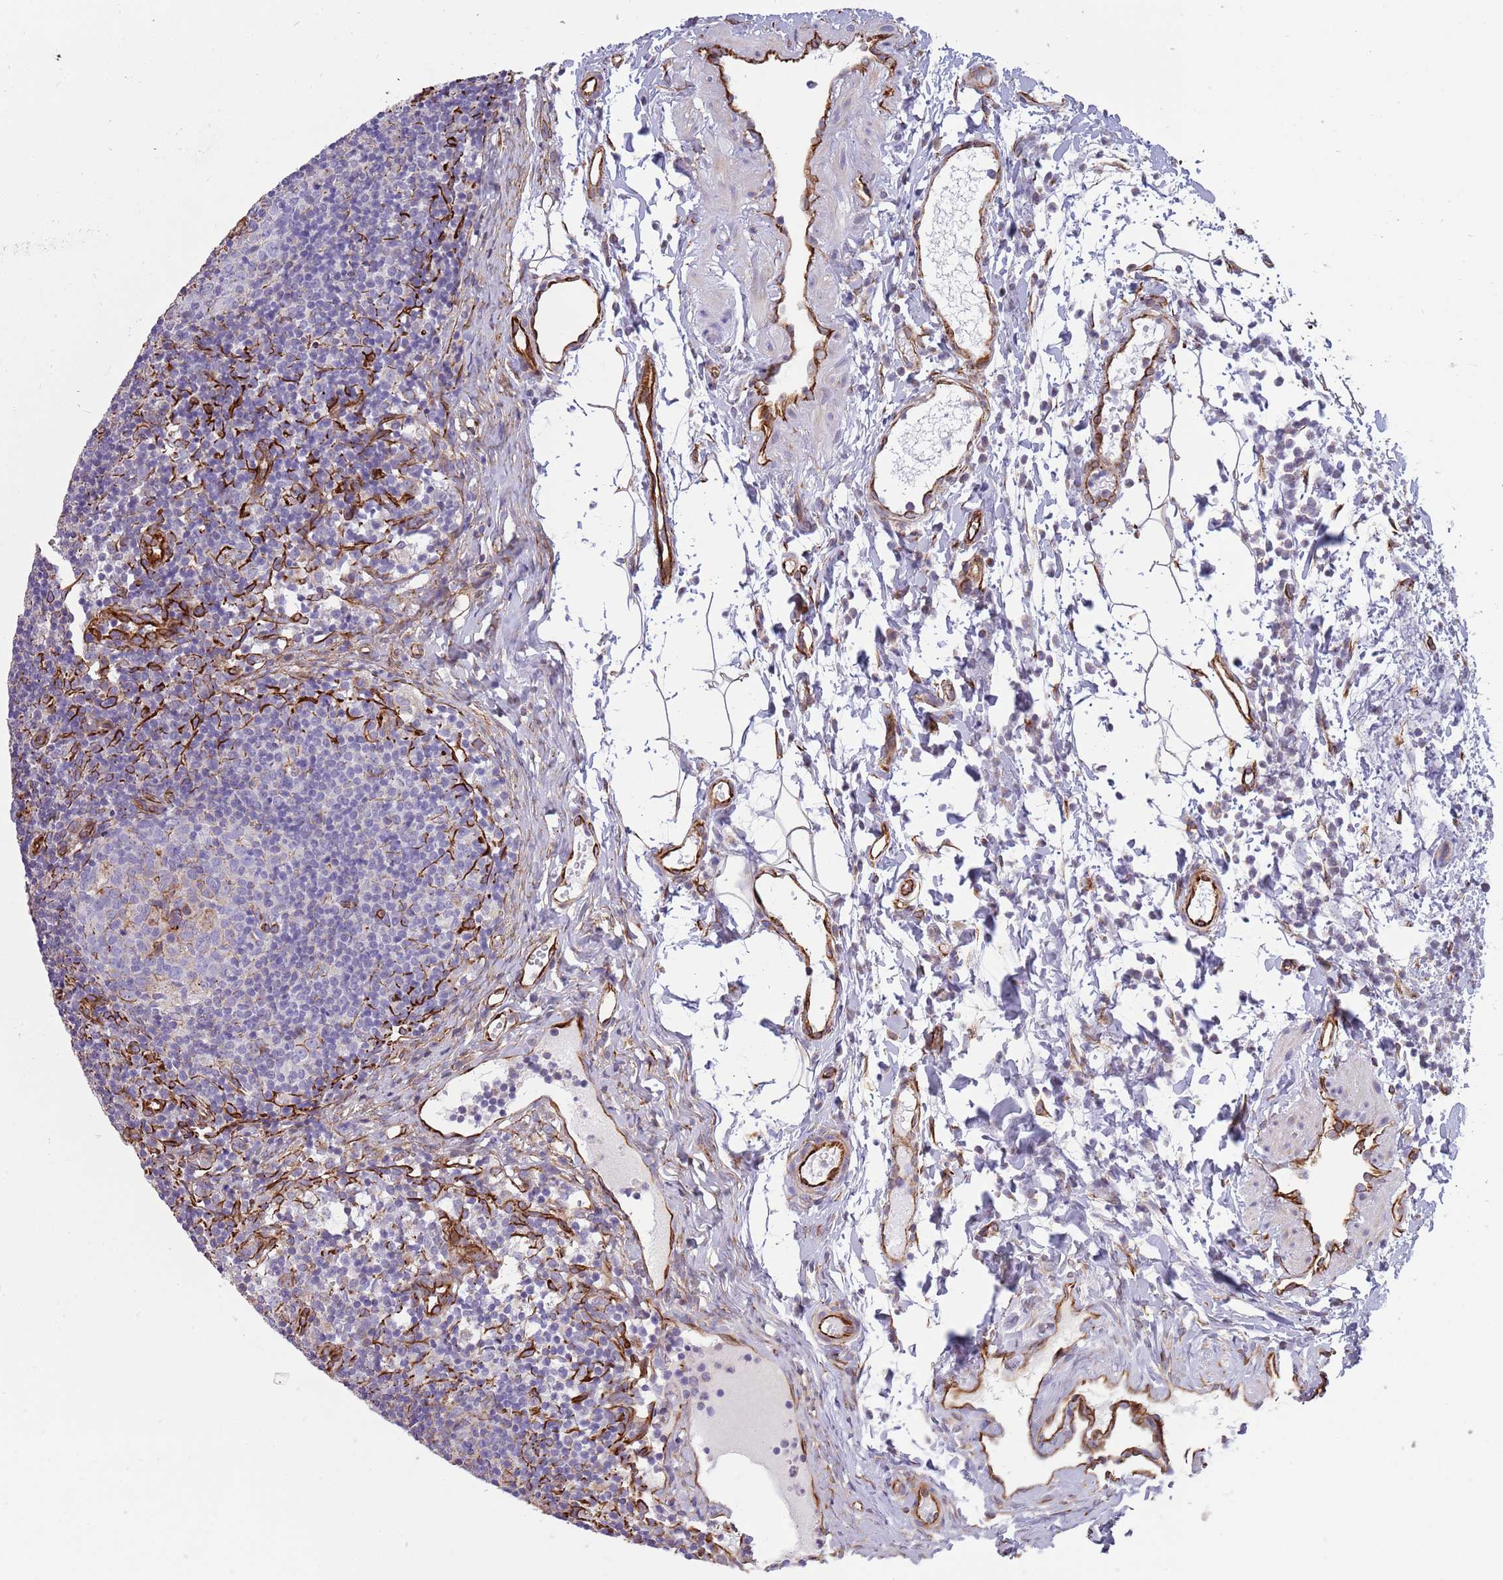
{"staining": {"intensity": "moderate", "quantity": "<25%", "location": "cytoplasmic/membranous"}, "tissue": "lymph node", "cell_type": "Germinal center cells", "image_type": "normal", "snomed": [{"axis": "morphology", "description": "Normal tissue, NOS"}, {"axis": "topography", "description": "Lymph node"}], "caption": "Protein expression analysis of normal human lymph node reveals moderate cytoplasmic/membranous positivity in approximately <25% of germinal center cells. (brown staining indicates protein expression, while blue staining denotes nuclei).", "gene": "MOGAT1", "patient": {"sex": "female", "age": 37}}